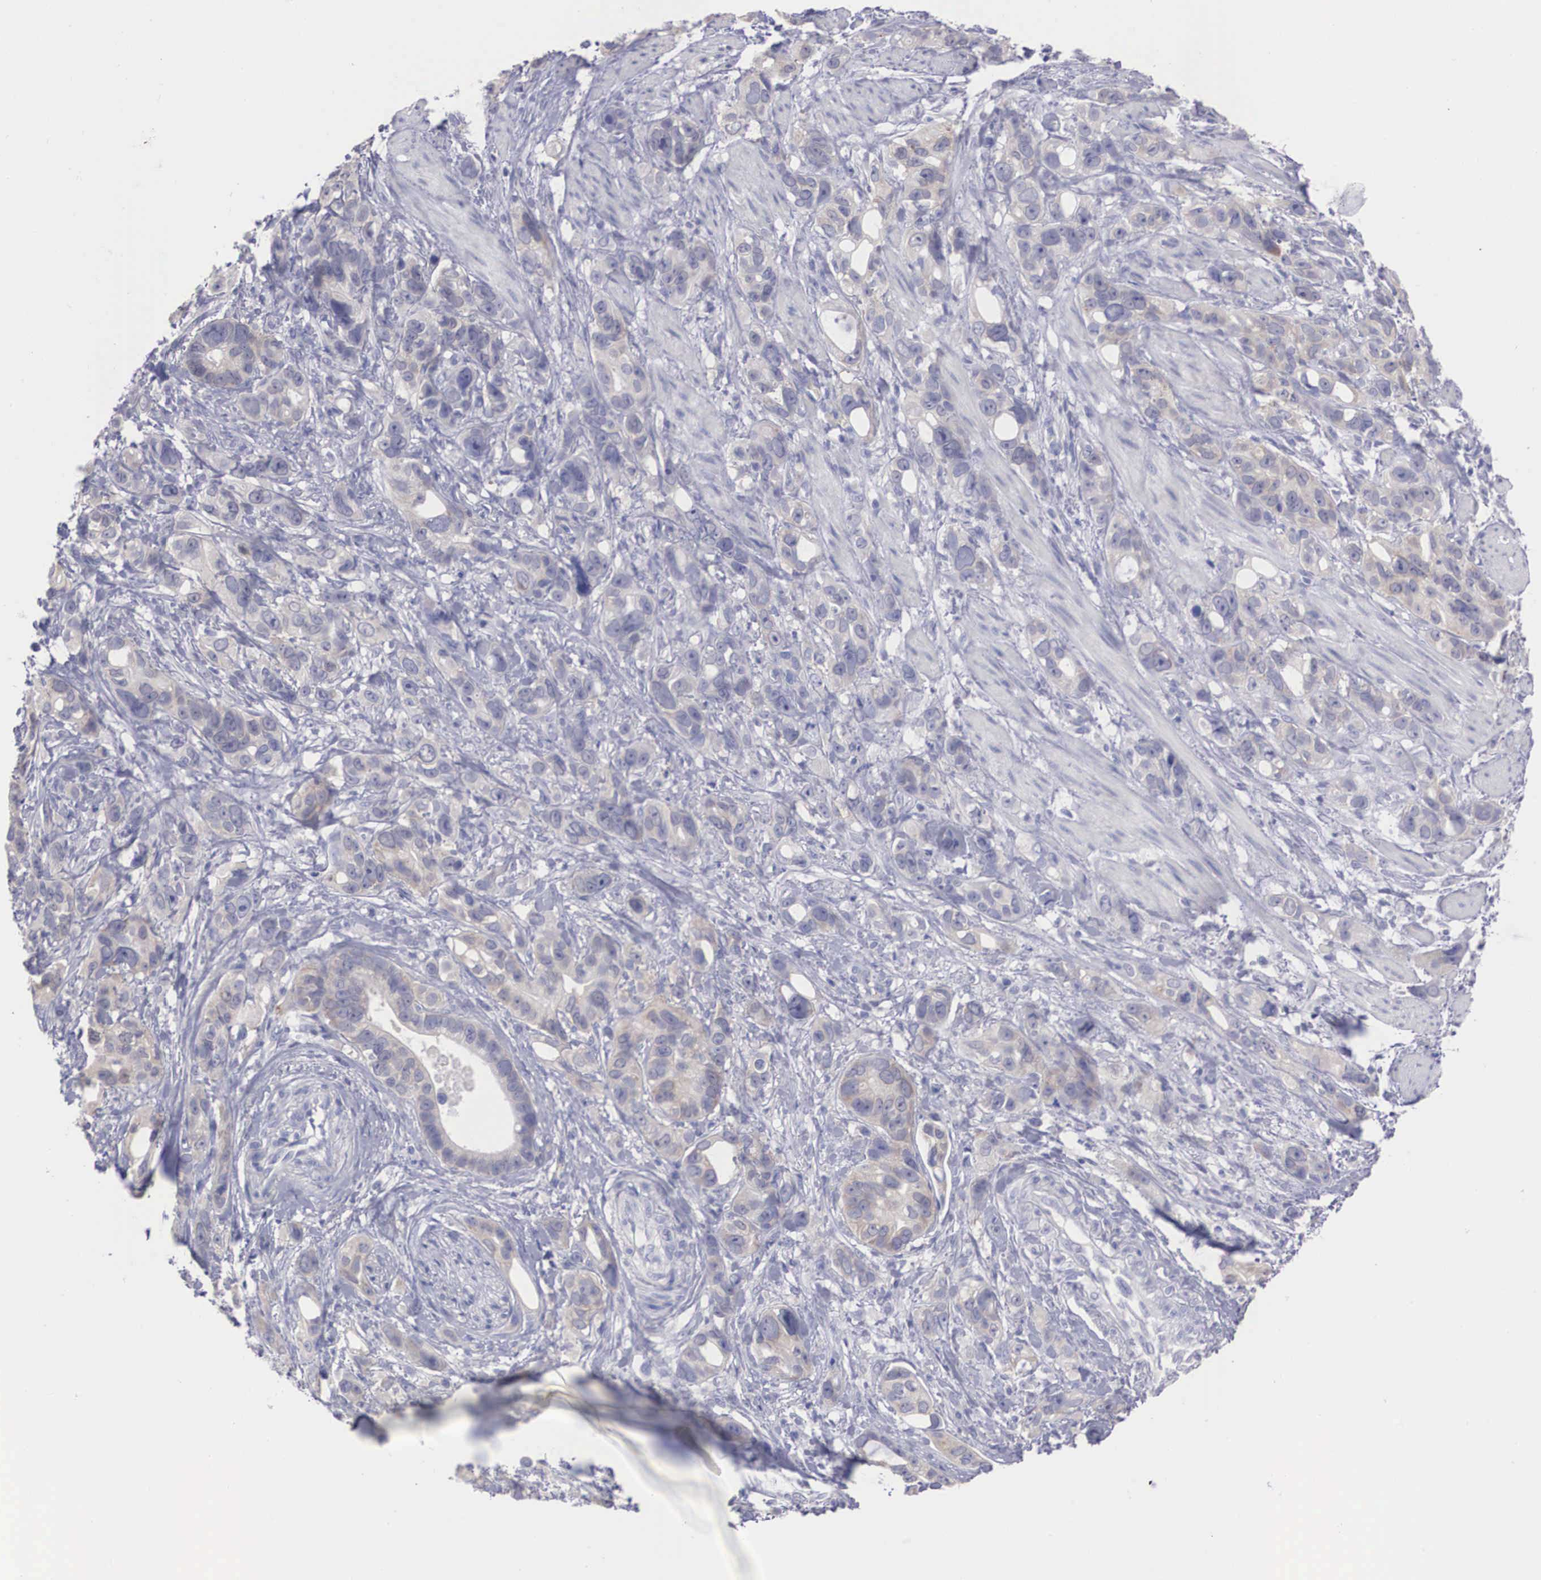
{"staining": {"intensity": "weak", "quantity": "<25%", "location": "cytoplasmic/membranous"}, "tissue": "stomach cancer", "cell_type": "Tumor cells", "image_type": "cancer", "snomed": [{"axis": "morphology", "description": "Adenocarcinoma, NOS"}, {"axis": "topography", "description": "Stomach, upper"}], "caption": "This is a photomicrograph of immunohistochemistry staining of stomach cancer, which shows no staining in tumor cells. The staining was performed using DAB to visualize the protein expression in brown, while the nuclei were stained in blue with hematoxylin (Magnification: 20x).", "gene": "REPS2", "patient": {"sex": "male", "age": 47}}